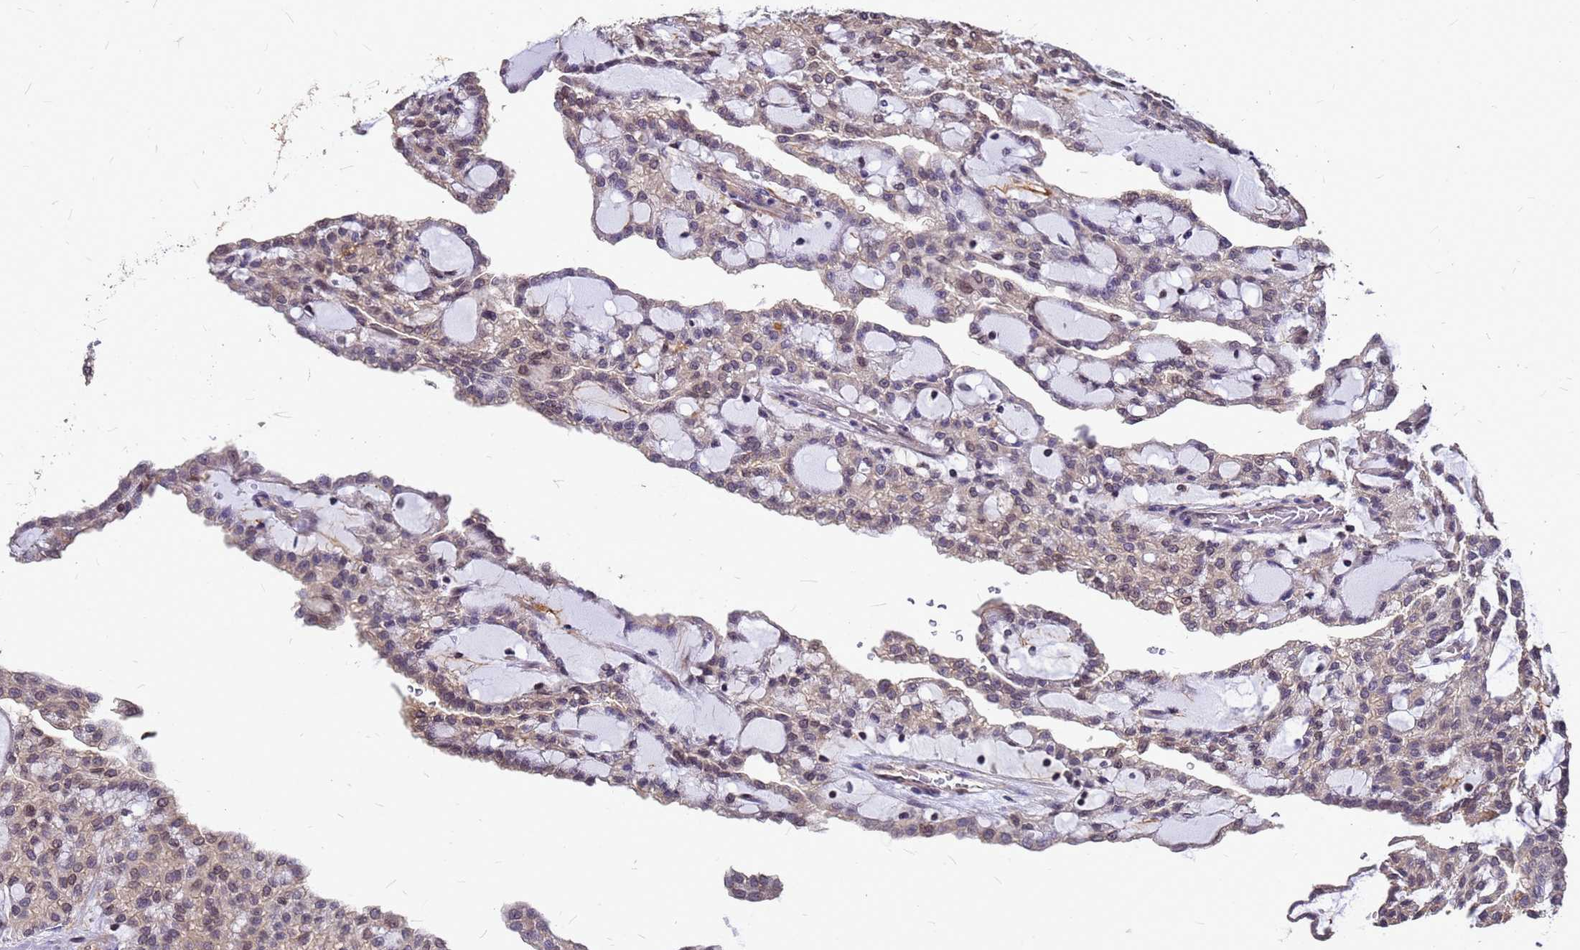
{"staining": {"intensity": "moderate", "quantity": "25%-75%", "location": "cytoplasmic/membranous,nuclear"}, "tissue": "renal cancer", "cell_type": "Tumor cells", "image_type": "cancer", "snomed": [{"axis": "morphology", "description": "Adenocarcinoma, NOS"}, {"axis": "topography", "description": "Kidney"}], "caption": "Immunohistochemical staining of renal cancer (adenocarcinoma) demonstrates medium levels of moderate cytoplasmic/membranous and nuclear protein positivity in about 25%-75% of tumor cells. Nuclei are stained in blue.", "gene": "C1orf35", "patient": {"sex": "male", "age": 63}}